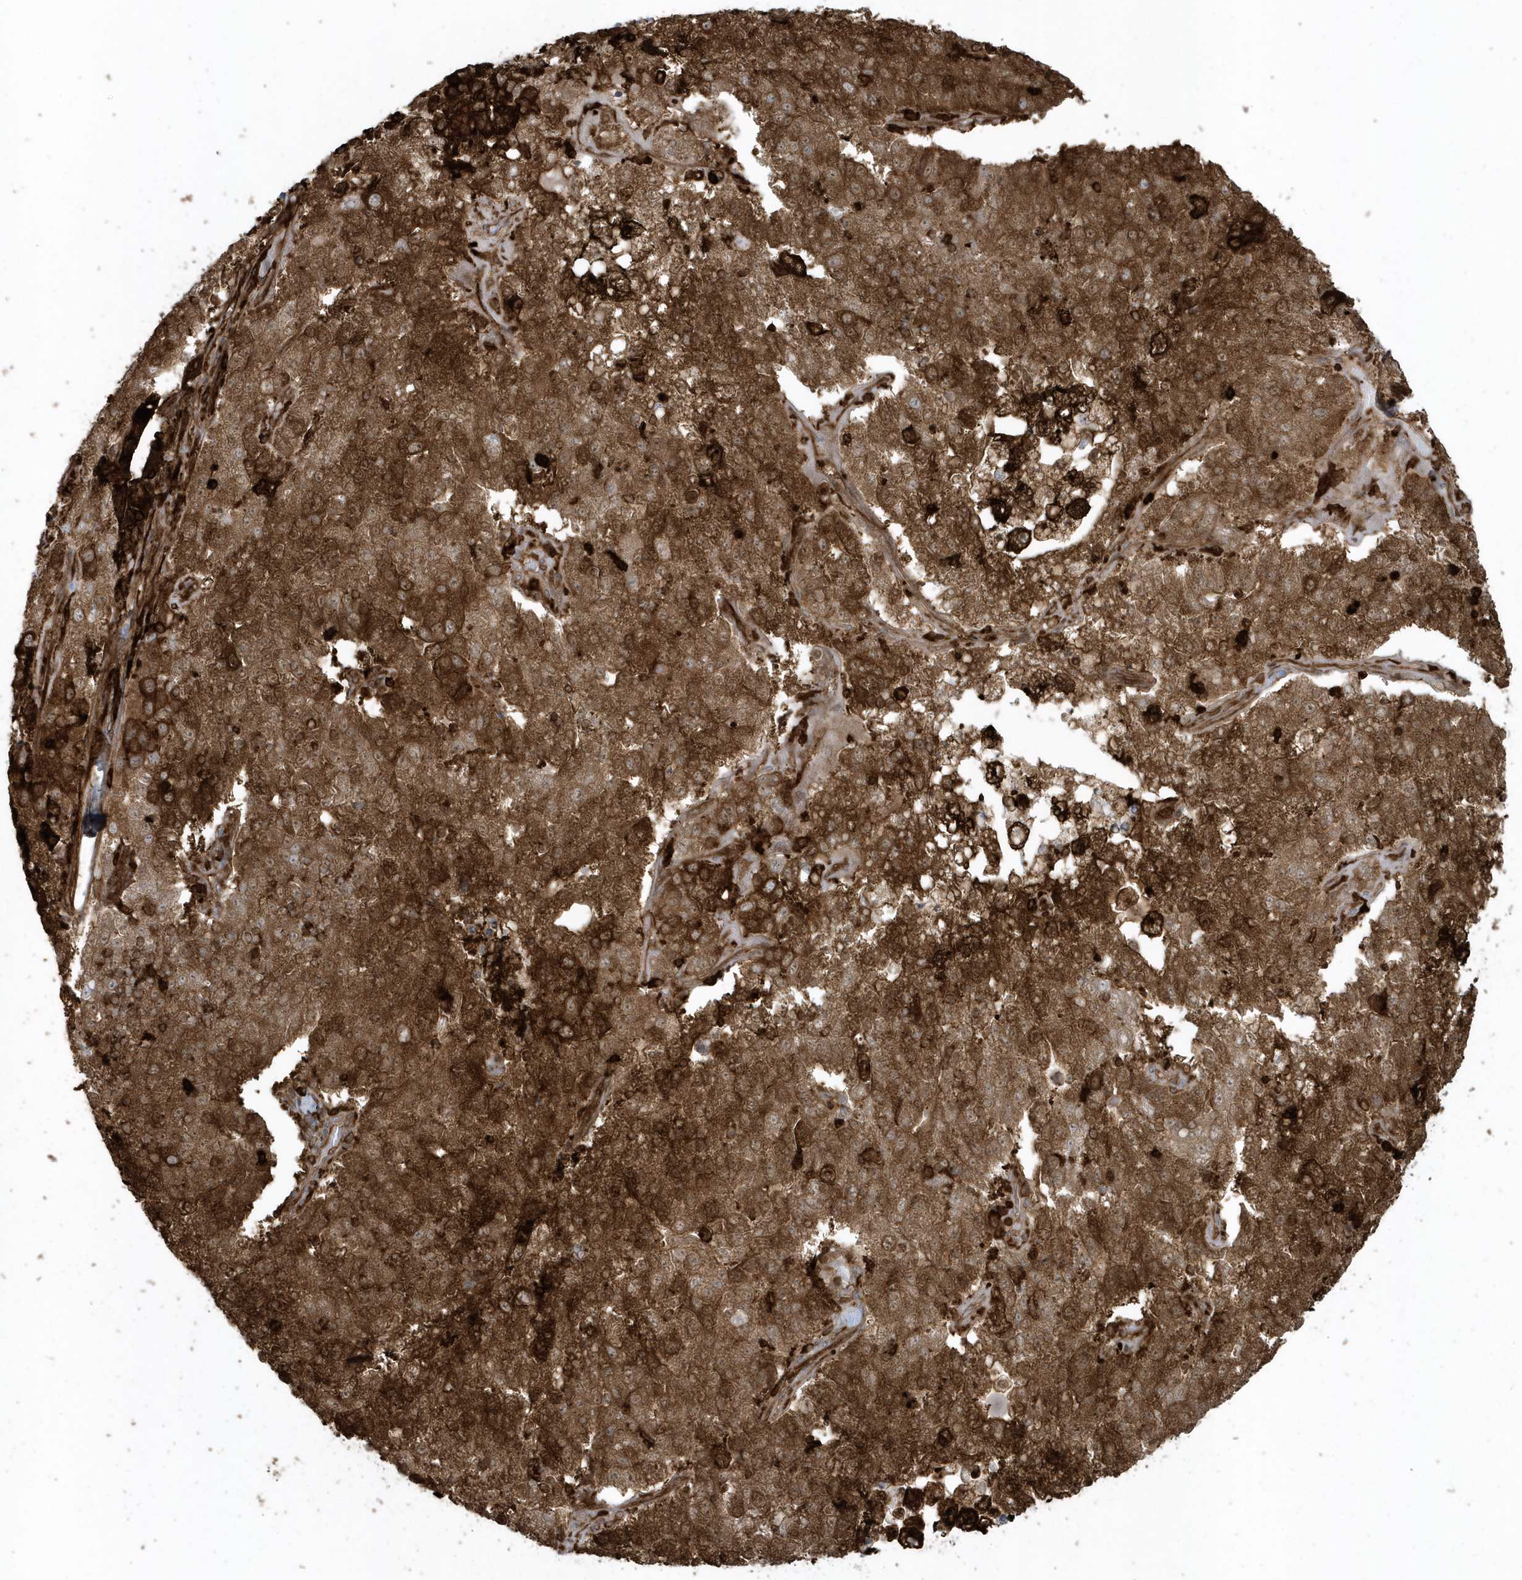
{"staining": {"intensity": "strong", "quantity": ">75%", "location": "cytoplasmic/membranous"}, "tissue": "pancreatic cancer", "cell_type": "Tumor cells", "image_type": "cancer", "snomed": [{"axis": "morphology", "description": "Adenocarcinoma, NOS"}, {"axis": "topography", "description": "Pancreas"}], "caption": "Strong cytoplasmic/membranous staining is identified in about >75% of tumor cells in pancreatic adenocarcinoma.", "gene": "CLCN6", "patient": {"sex": "female", "age": 61}}